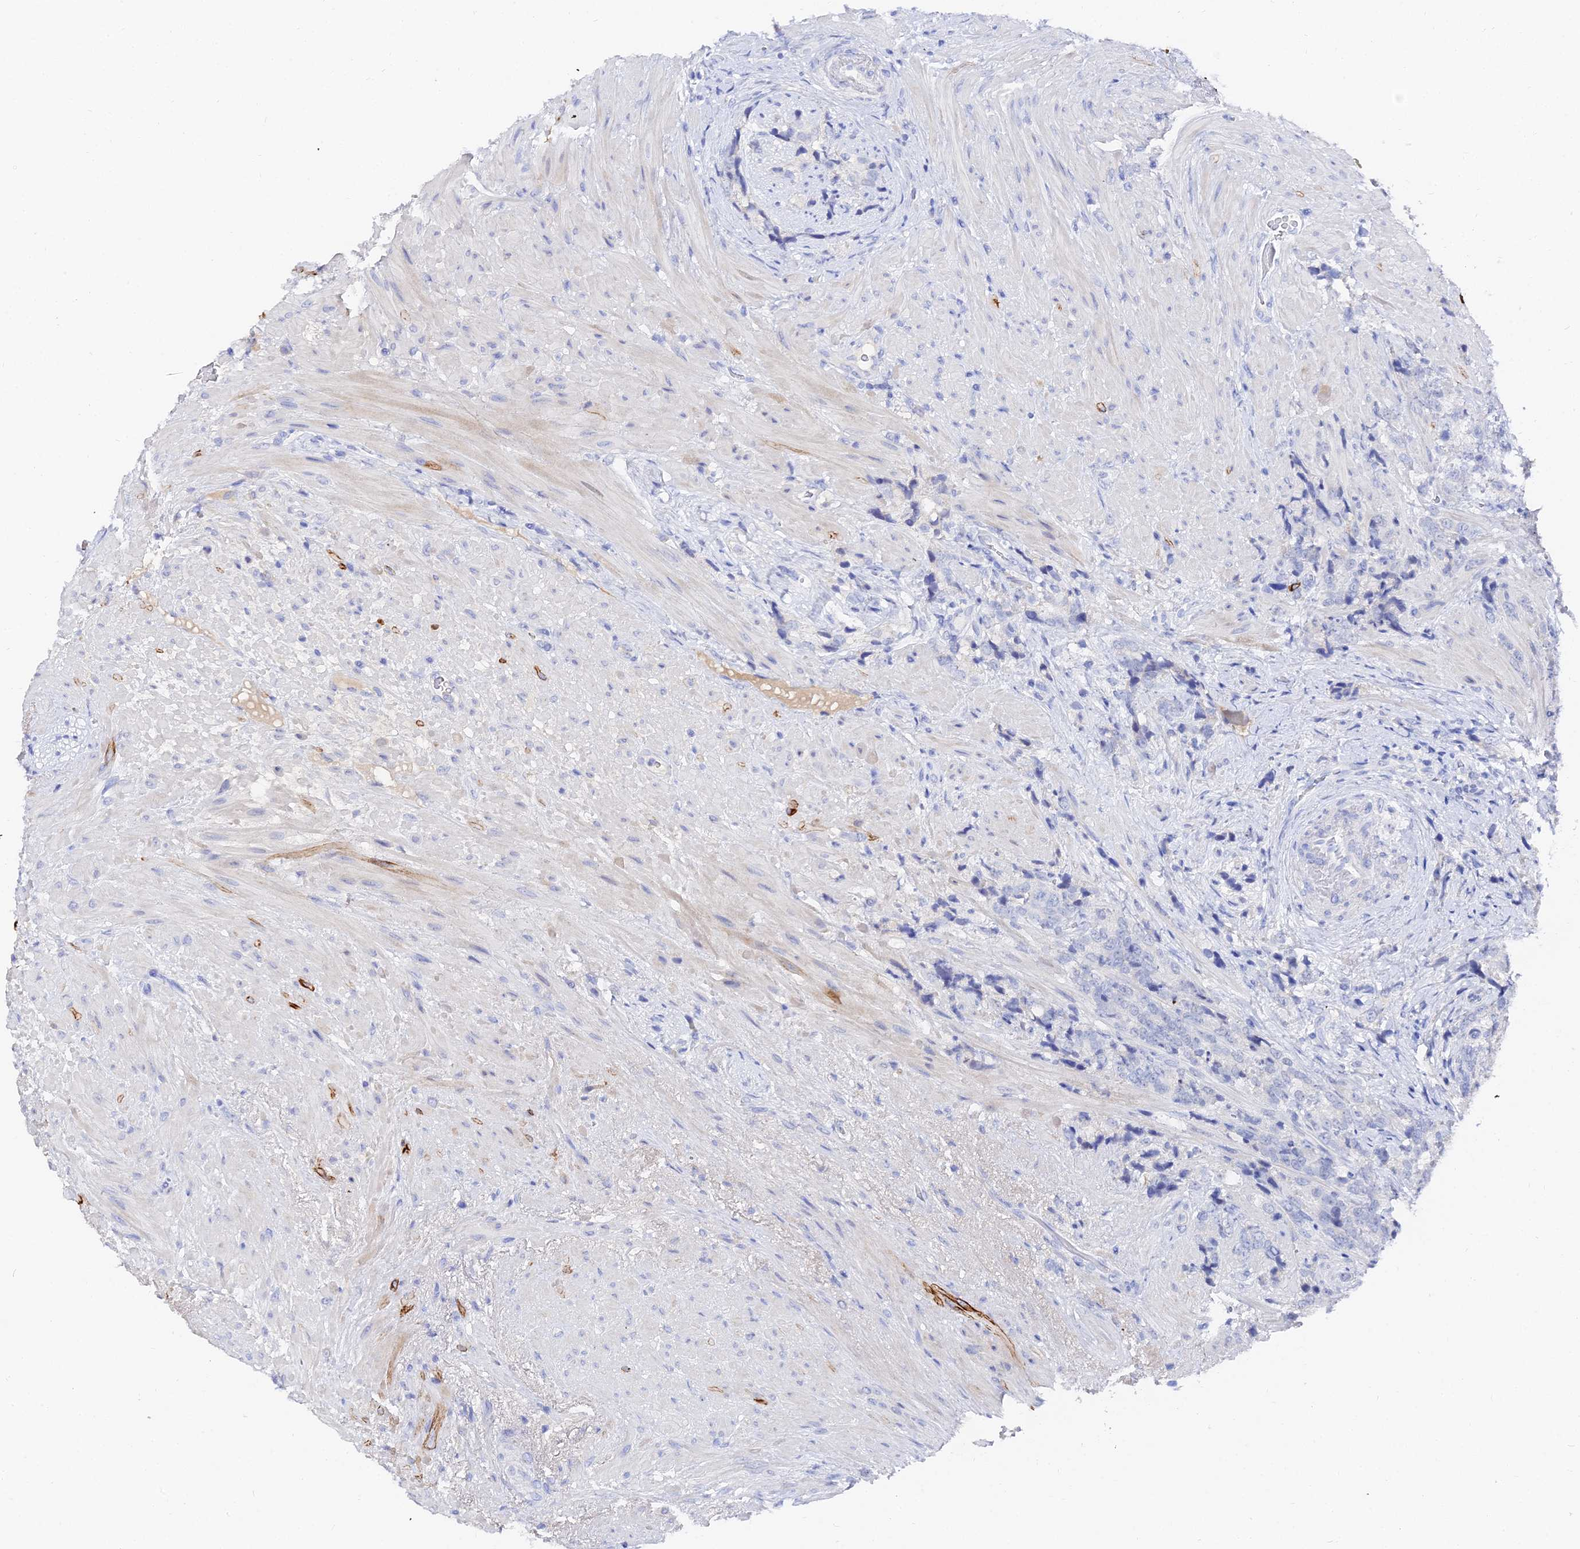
{"staining": {"intensity": "negative", "quantity": "none", "location": "none"}, "tissue": "prostate cancer", "cell_type": "Tumor cells", "image_type": "cancer", "snomed": [{"axis": "morphology", "description": "Adenocarcinoma, High grade"}, {"axis": "topography", "description": "Prostate"}], "caption": "Immunohistochemistry (IHC) micrograph of human high-grade adenocarcinoma (prostate) stained for a protein (brown), which demonstrates no positivity in tumor cells. (Stains: DAB (3,3'-diaminobenzidine) immunohistochemistry with hematoxylin counter stain, Microscopy: brightfield microscopy at high magnification).", "gene": "KRT17", "patient": {"sex": "male", "age": 74}}